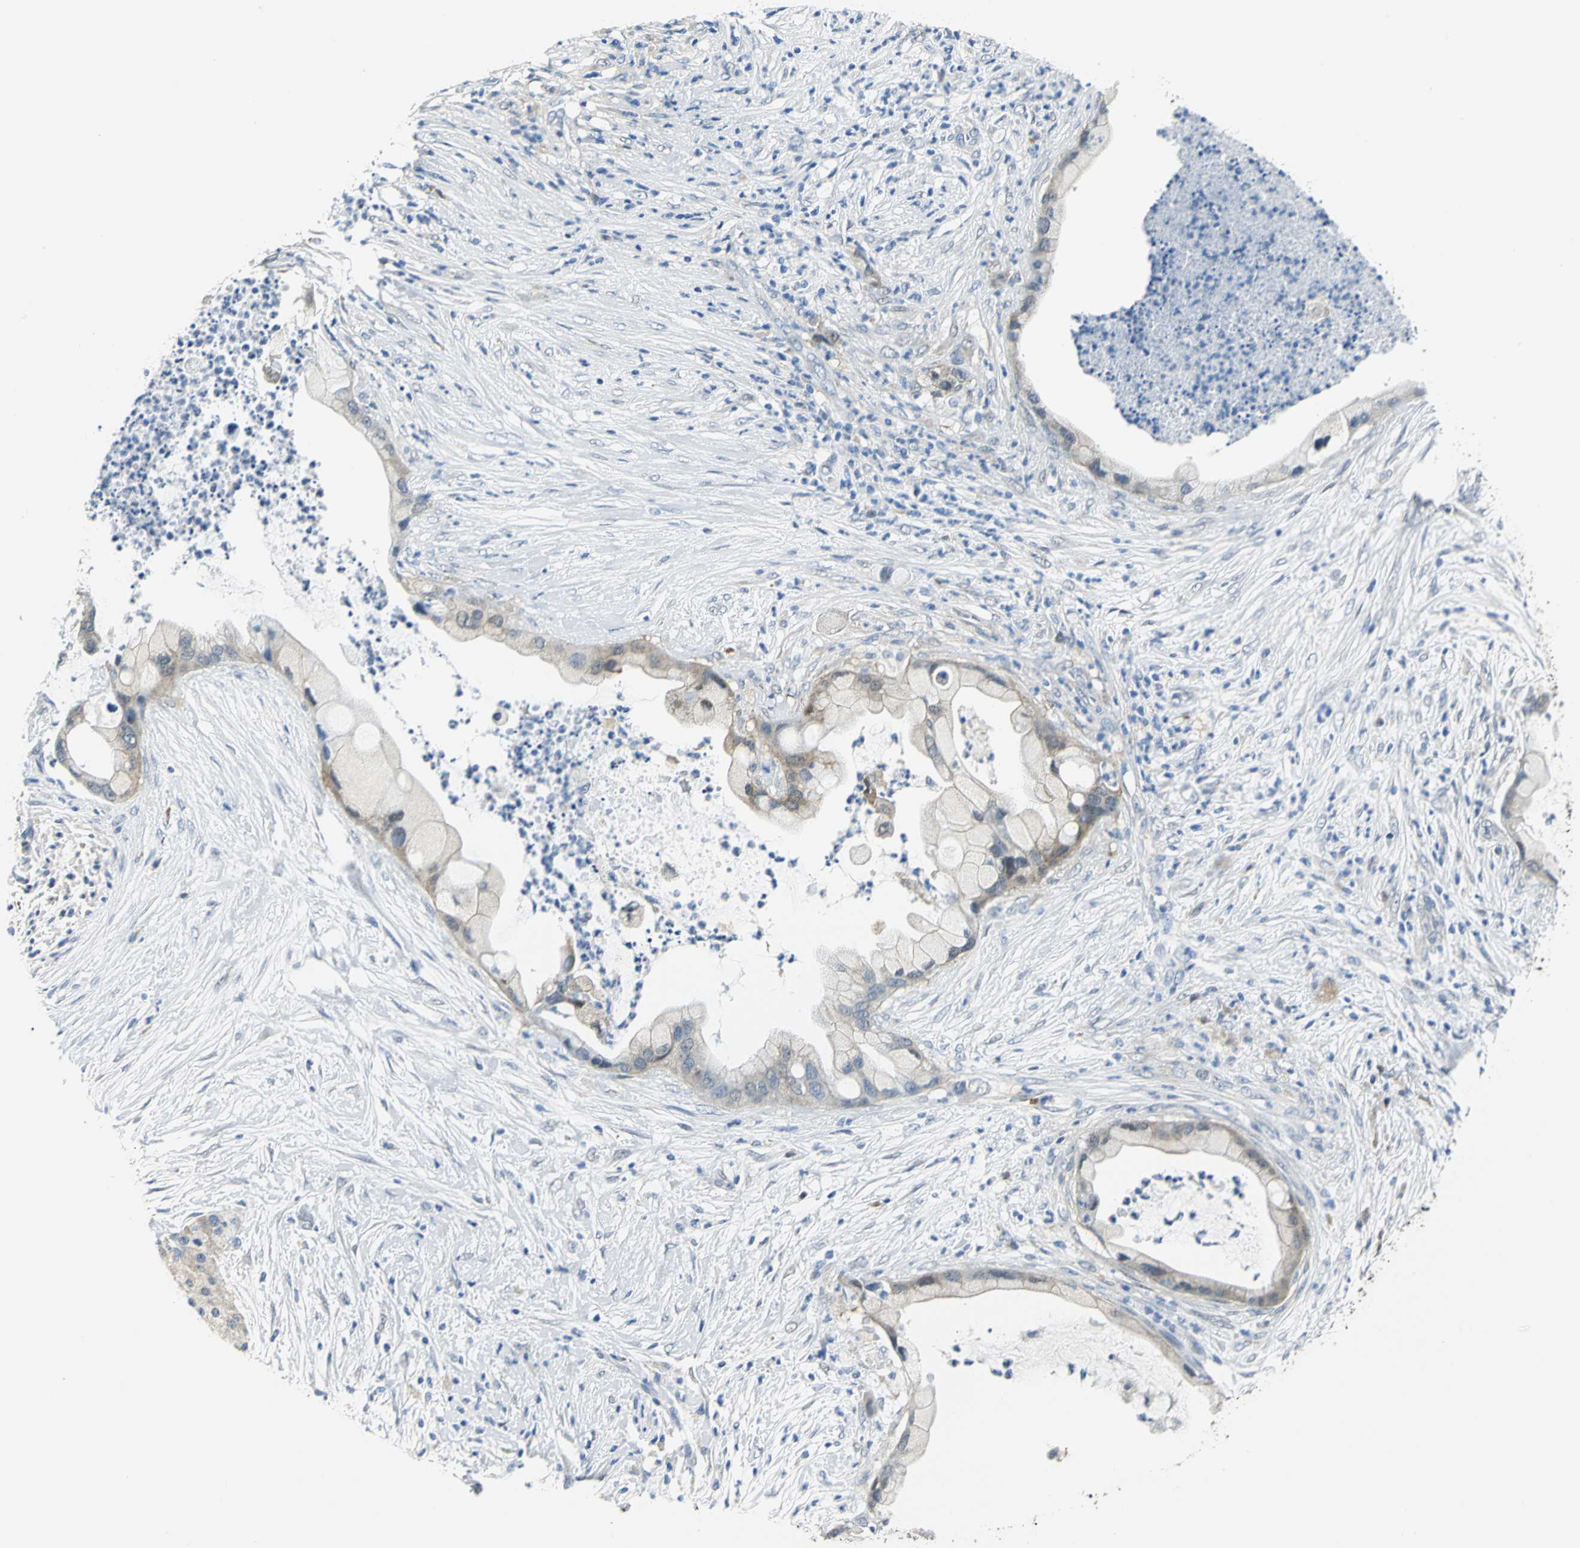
{"staining": {"intensity": "weak", "quantity": "25%-75%", "location": "cytoplasmic/membranous"}, "tissue": "pancreatic cancer", "cell_type": "Tumor cells", "image_type": "cancer", "snomed": [{"axis": "morphology", "description": "Adenocarcinoma, NOS"}, {"axis": "topography", "description": "Pancreas"}], "caption": "Pancreatic cancer stained with DAB immunohistochemistry displays low levels of weak cytoplasmic/membranous staining in about 25%-75% of tumor cells.", "gene": "PGM3", "patient": {"sex": "female", "age": 59}}